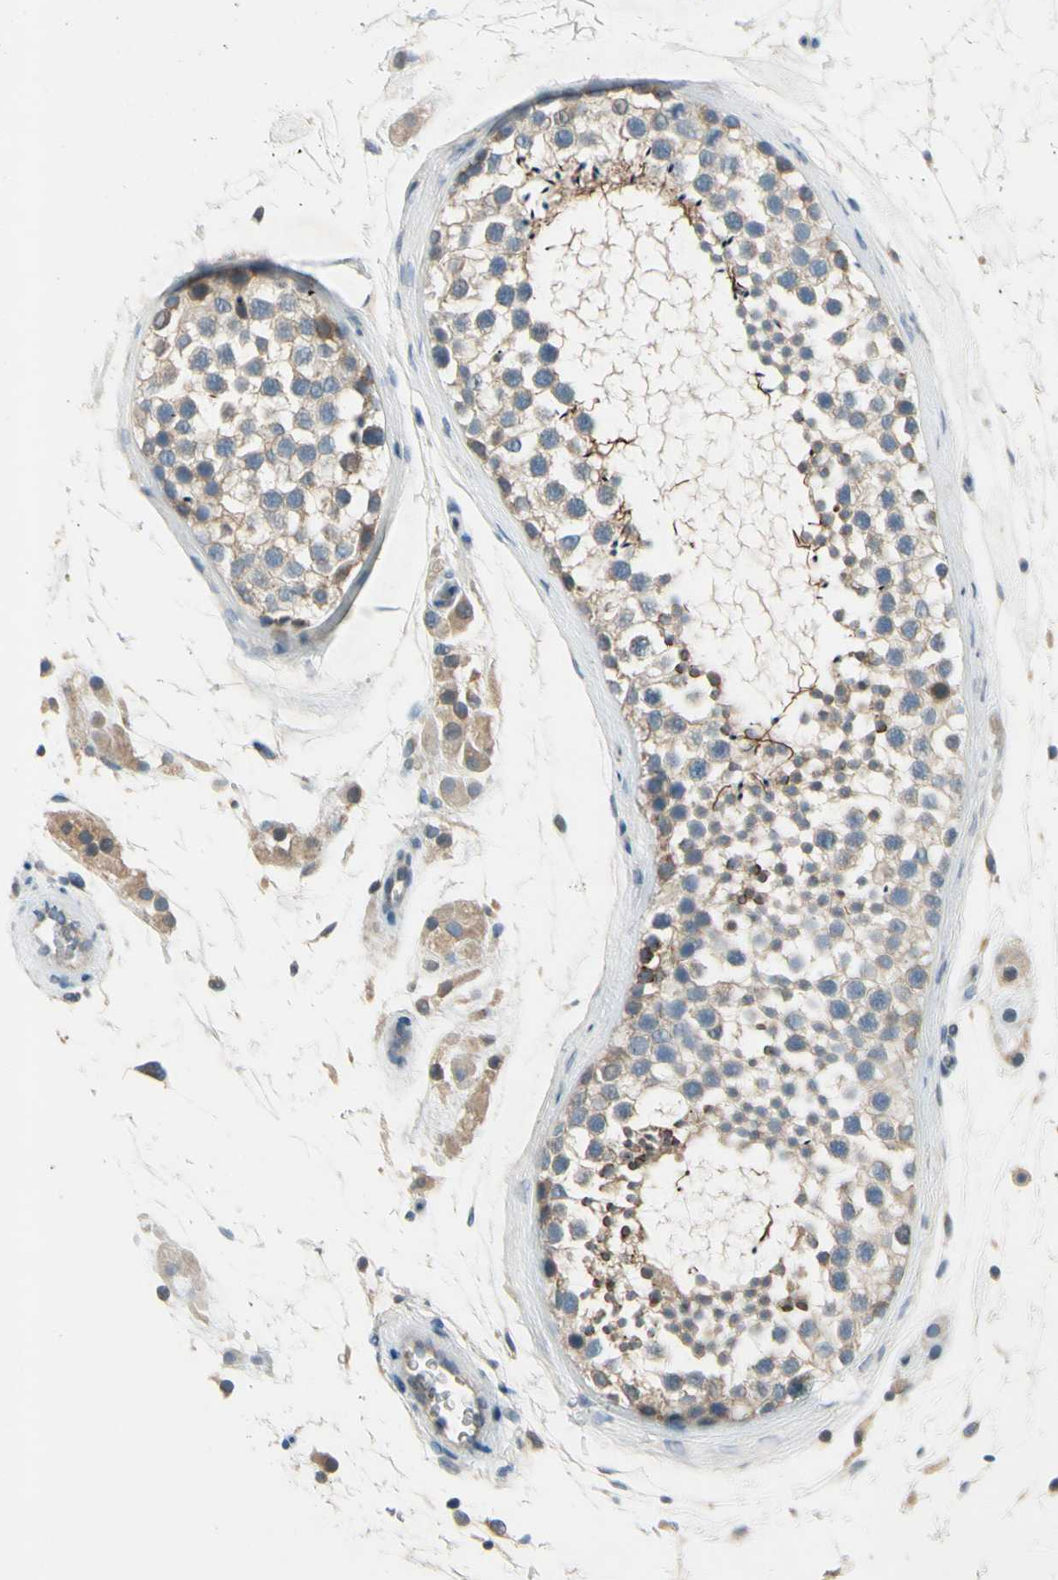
{"staining": {"intensity": "strong", "quantity": "<25%", "location": "cytoplasmic/membranous"}, "tissue": "testis", "cell_type": "Cells in seminiferous ducts", "image_type": "normal", "snomed": [{"axis": "morphology", "description": "Normal tissue, NOS"}, {"axis": "topography", "description": "Testis"}], "caption": "A medium amount of strong cytoplasmic/membranous positivity is identified in approximately <25% of cells in seminiferous ducts in unremarkable testis.", "gene": "PIP5K1B", "patient": {"sex": "male", "age": 46}}